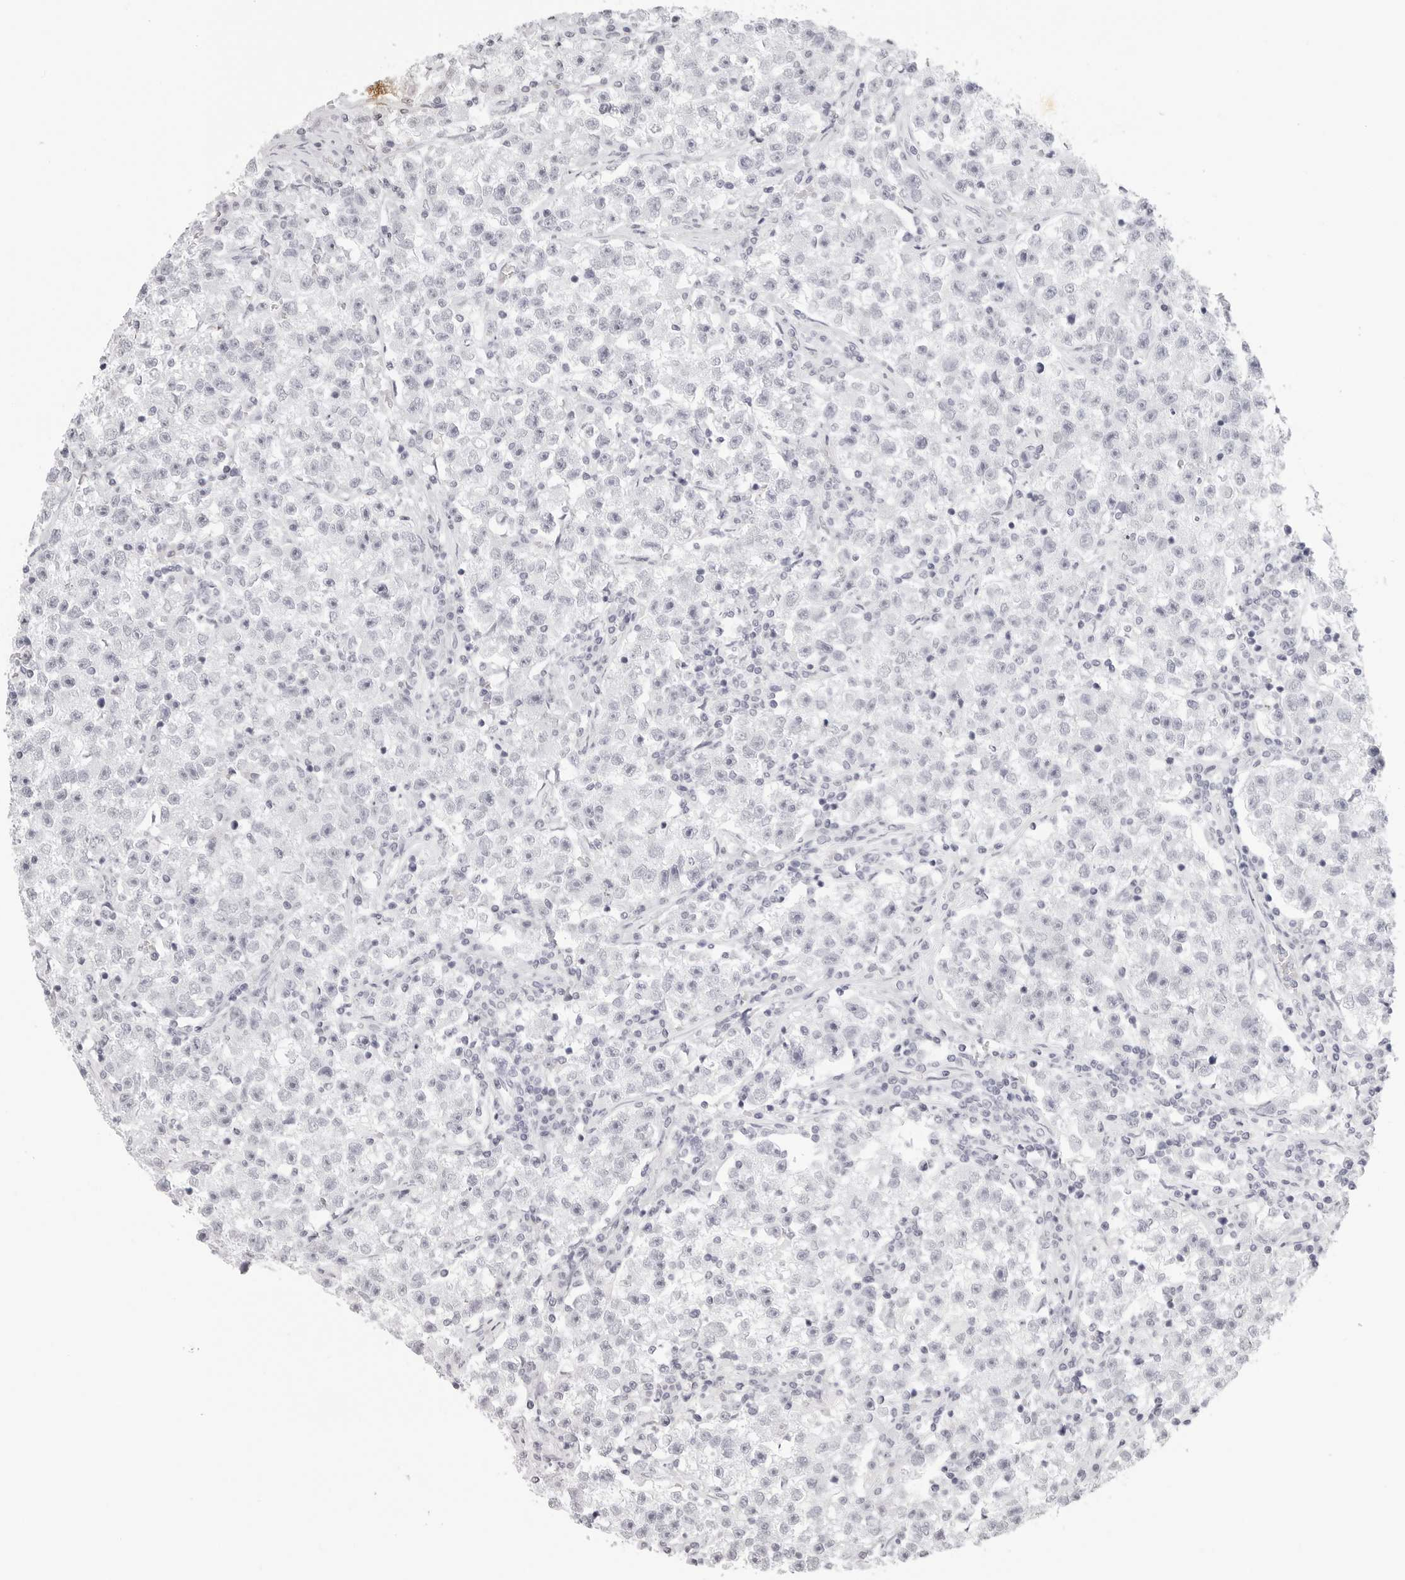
{"staining": {"intensity": "negative", "quantity": "none", "location": "none"}, "tissue": "testis cancer", "cell_type": "Tumor cells", "image_type": "cancer", "snomed": [{"axis": "morphology", "description": "Seminoma, NOS"}, {"axis": "topography", "description": "Testis"}], "caption": "Testis seminoma stained for a protein using IHC exhibits no staining tumor cells.", "gene": "CST5", "patient": {"sex": "male", "age": 22}}